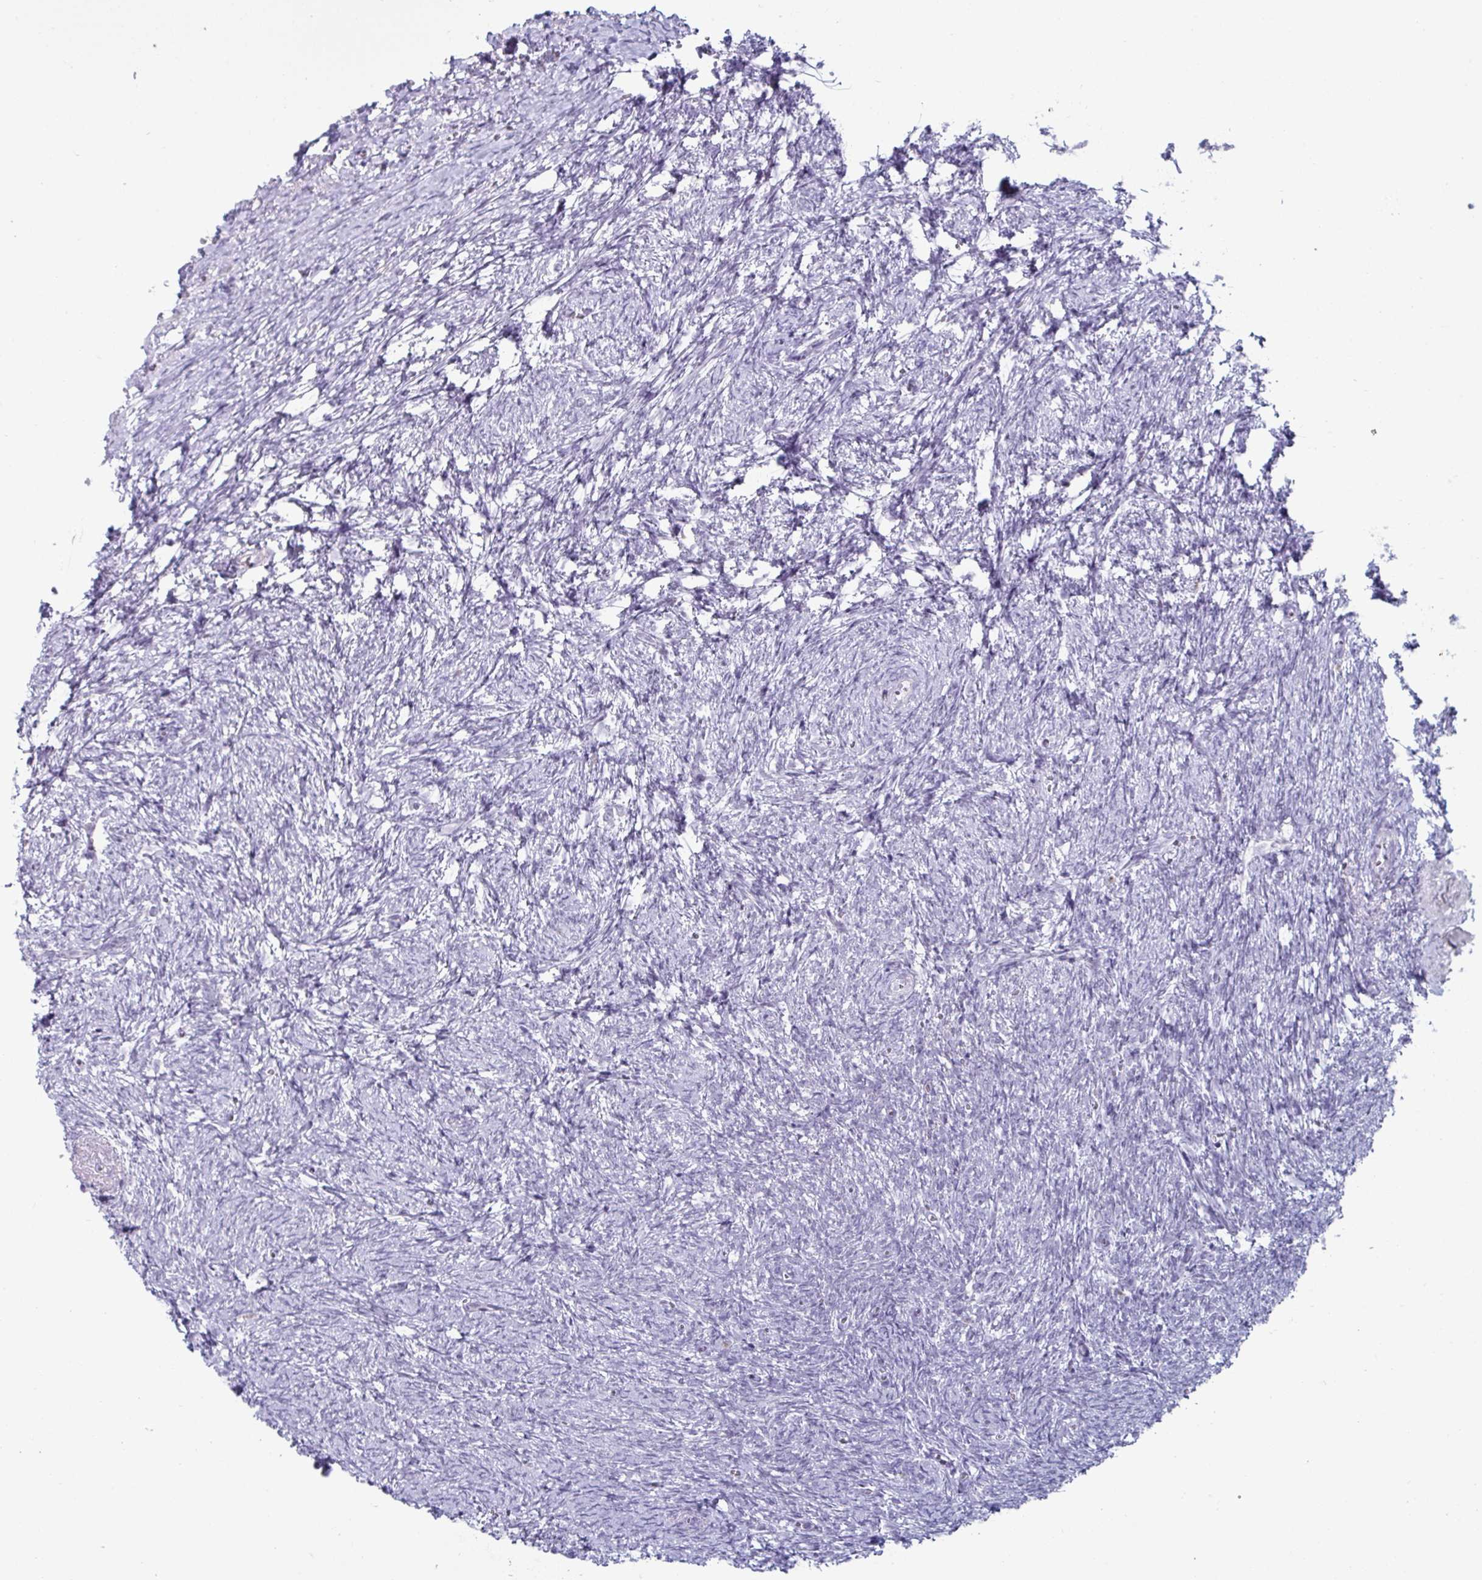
{"staining": {"intensity": "negative", "quantity": "none", "location": "none"}, "tissue": "ovary", "cell_type": "Follicle cells", "image_type": "normal", "snomed": [{"axis": "morphology", "description": "Normal tissue, NOS"}, {"axis": "topography", "description": "Ovary"}], "caption": "This is an immunohistochemistry micrograph of benign human ovary. There is no positivity in follicle cells.", "gene": "VSIG10L", "patient": {"sex": "female", "age": 41}}